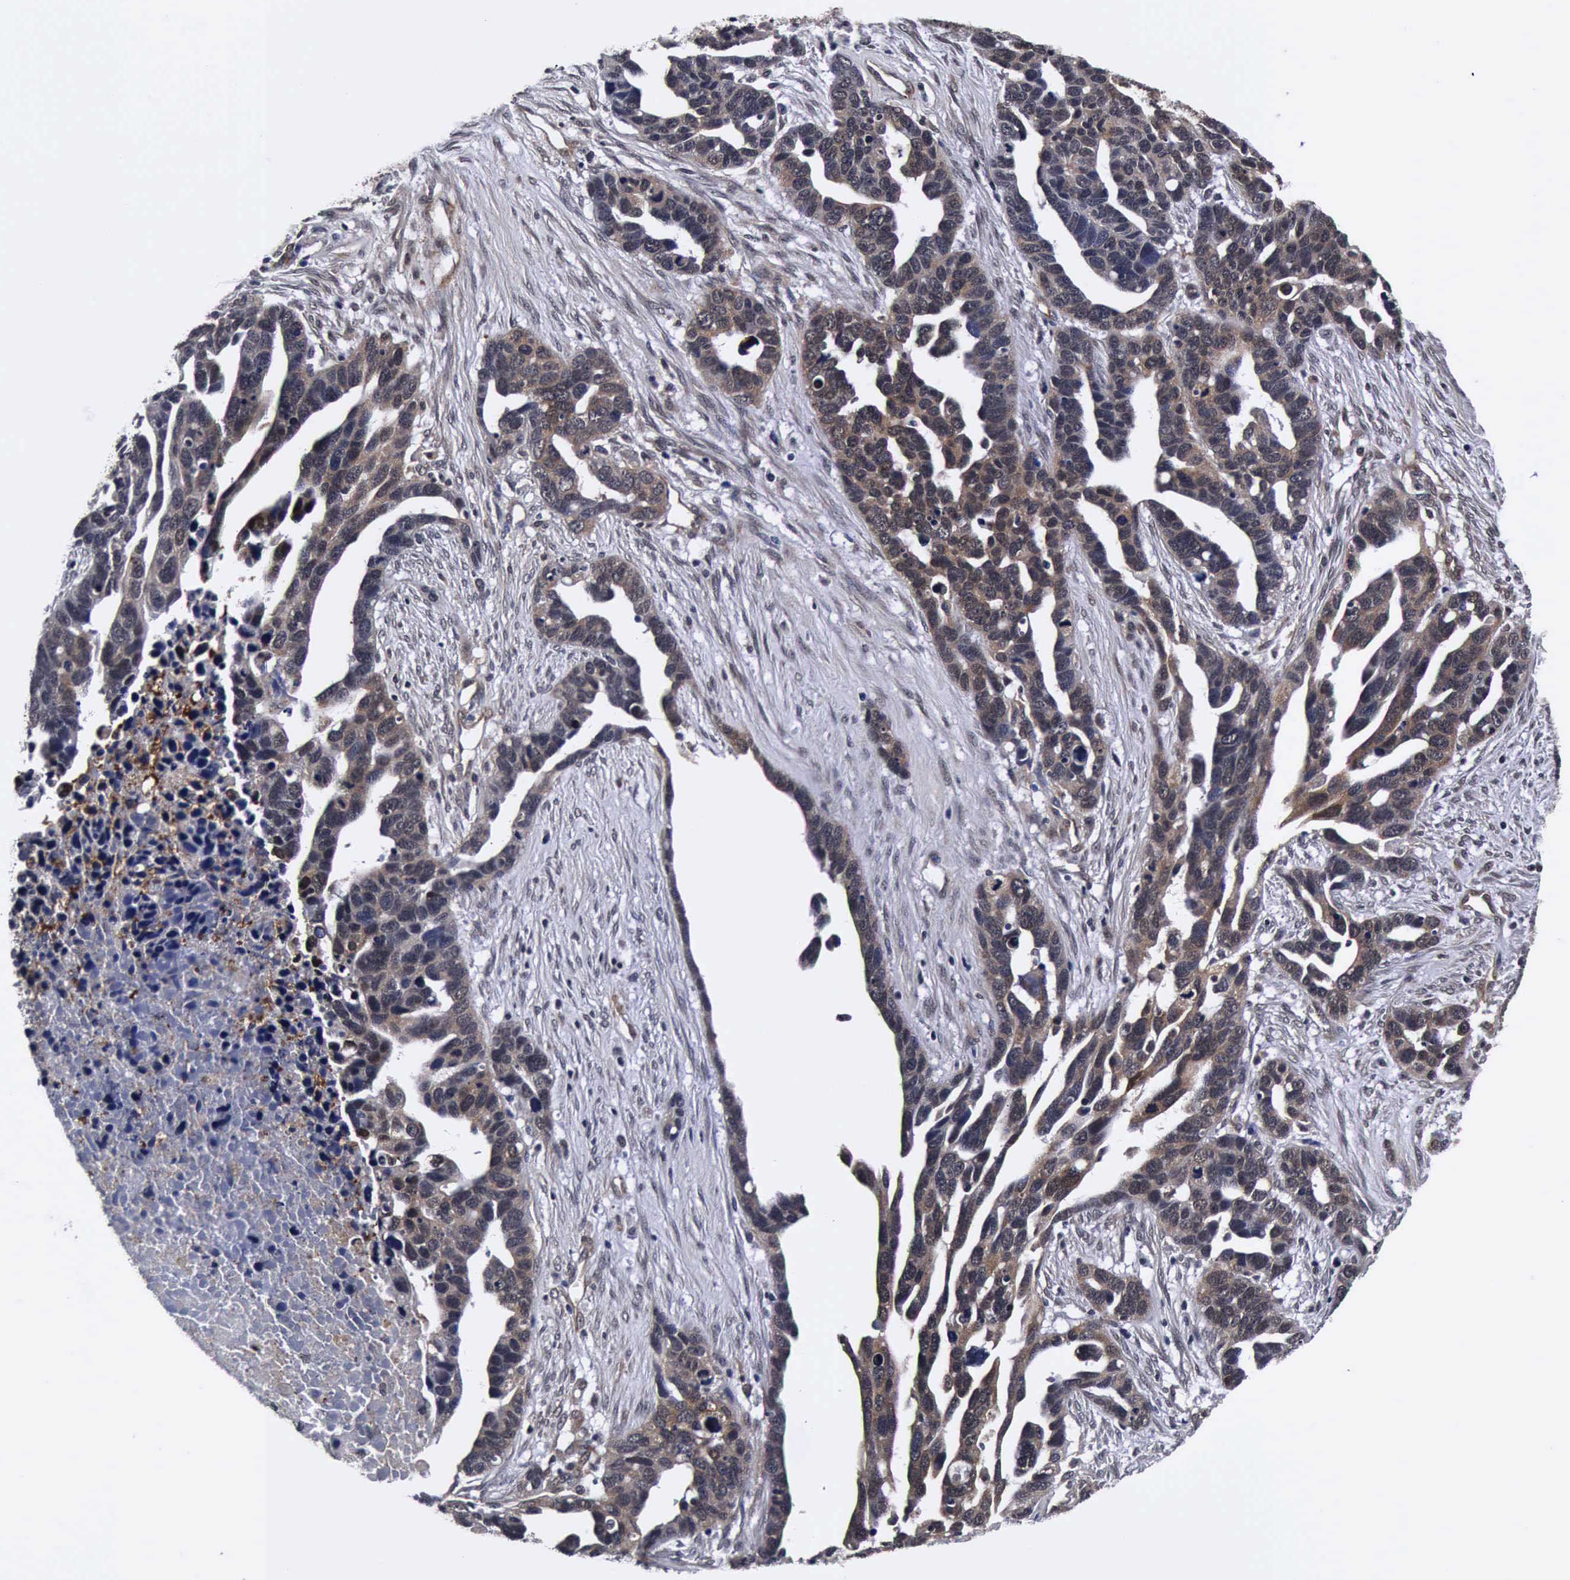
{"staining": {"intensity": "weak", "quantity": "25%-75%", "location": "cytoplasmic/membranous"}, "tissue": "ovarian cancer", "cell_type": "Tumor cells", "image_type": "cancer", "snomed": [{"axis": "morphology", "description": "Cystadenocarcinoma, serous, NOS"}, {"axis": "topography", "description": "Ovary"}], "caption": "Serous cystadenocarcinoma (ovarian) stained with IHC reveals weak cytoplasmic/membranous staining in about 25%-75% of tumor cells.", "gene": "UBC", "patient": {"sex": "female", "age": 54}}